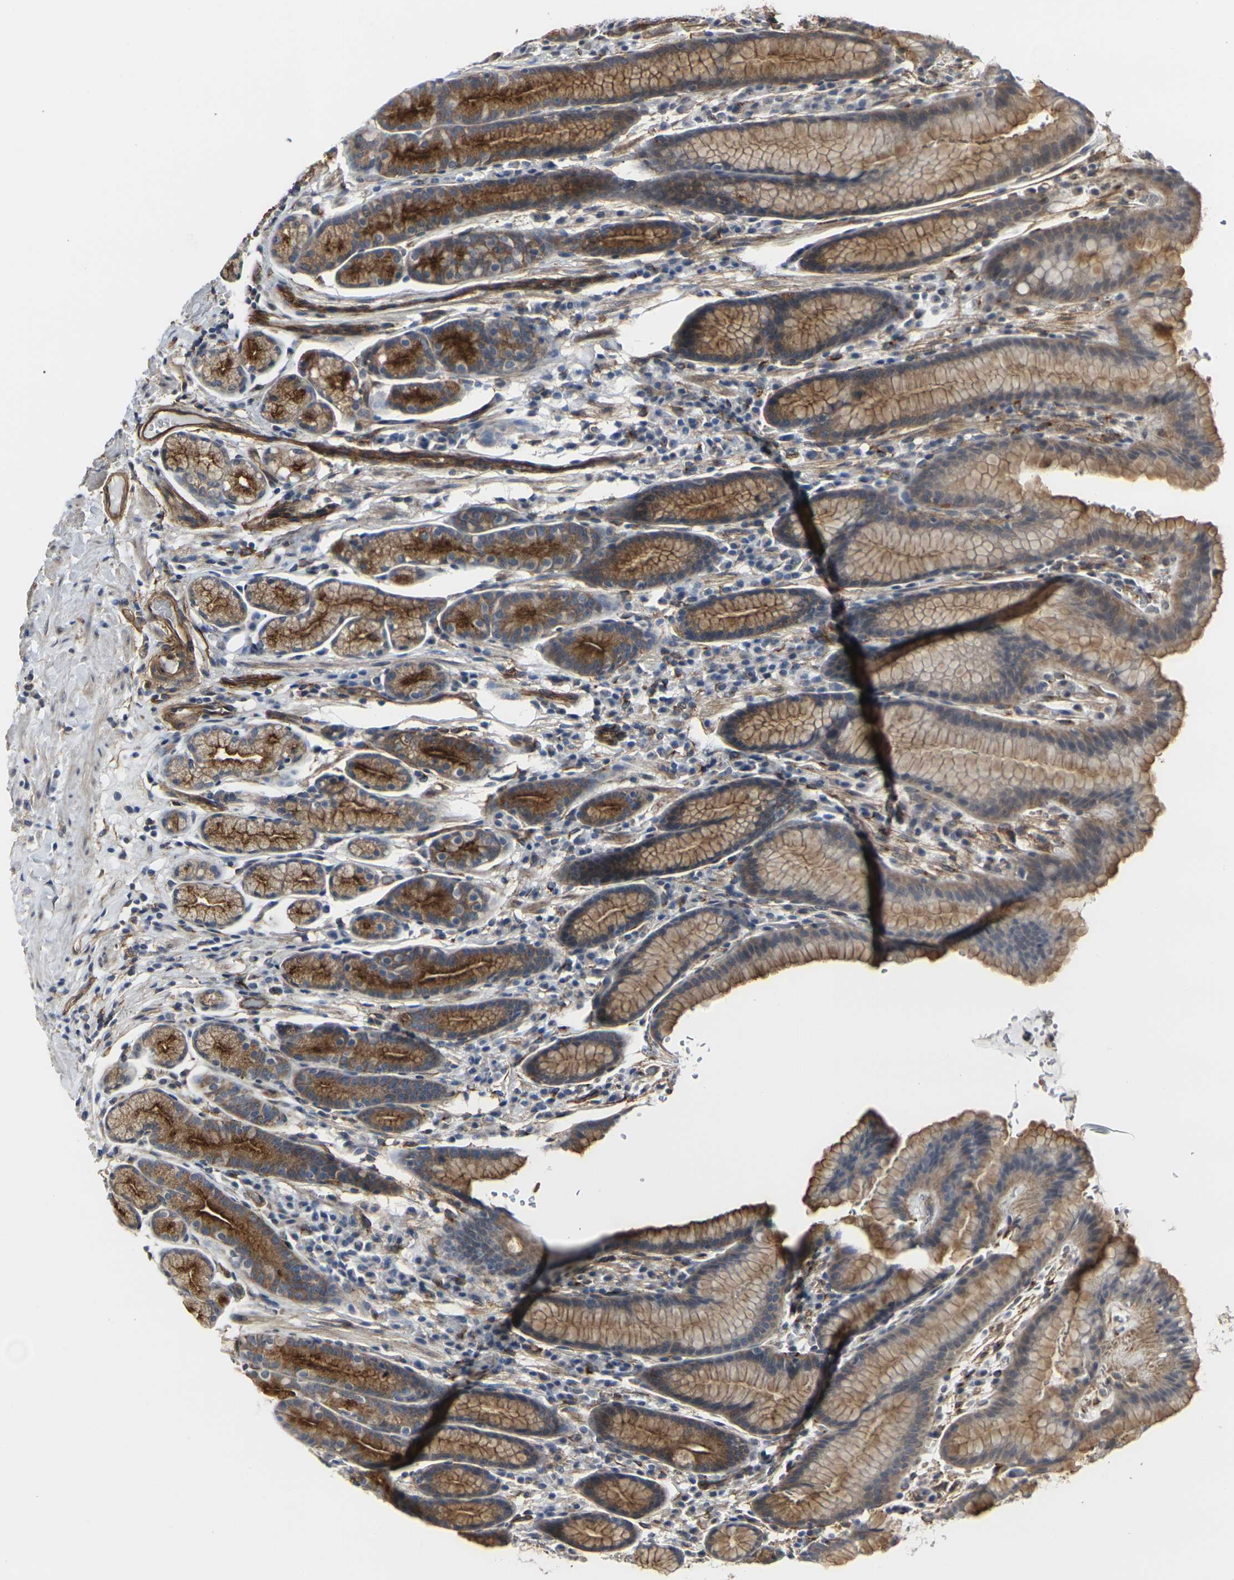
{"staining": {"intensity": "moderate", "quantity": ">75%", "location": "cytoplasmic/membranous"}, "tissue": "stomach", "cell_type": "Glandular cells", "image_type": "normal", "snomed": [{"axis": "morphology", "description": "Normal tissue, NOS"}, {"axis": "topography", "description": "Stomach, lower"}], "caption": "A high-resolution image shows immunohistochemistry (IHC) staining of unremarkable stomach, which displays moderate cytoplasmic/membranous staining in approximately >75% of glandular cells. Nuclei are stained in blue.", "gene": "MYOF", "patient": {"sex": "male", "age": 52}}